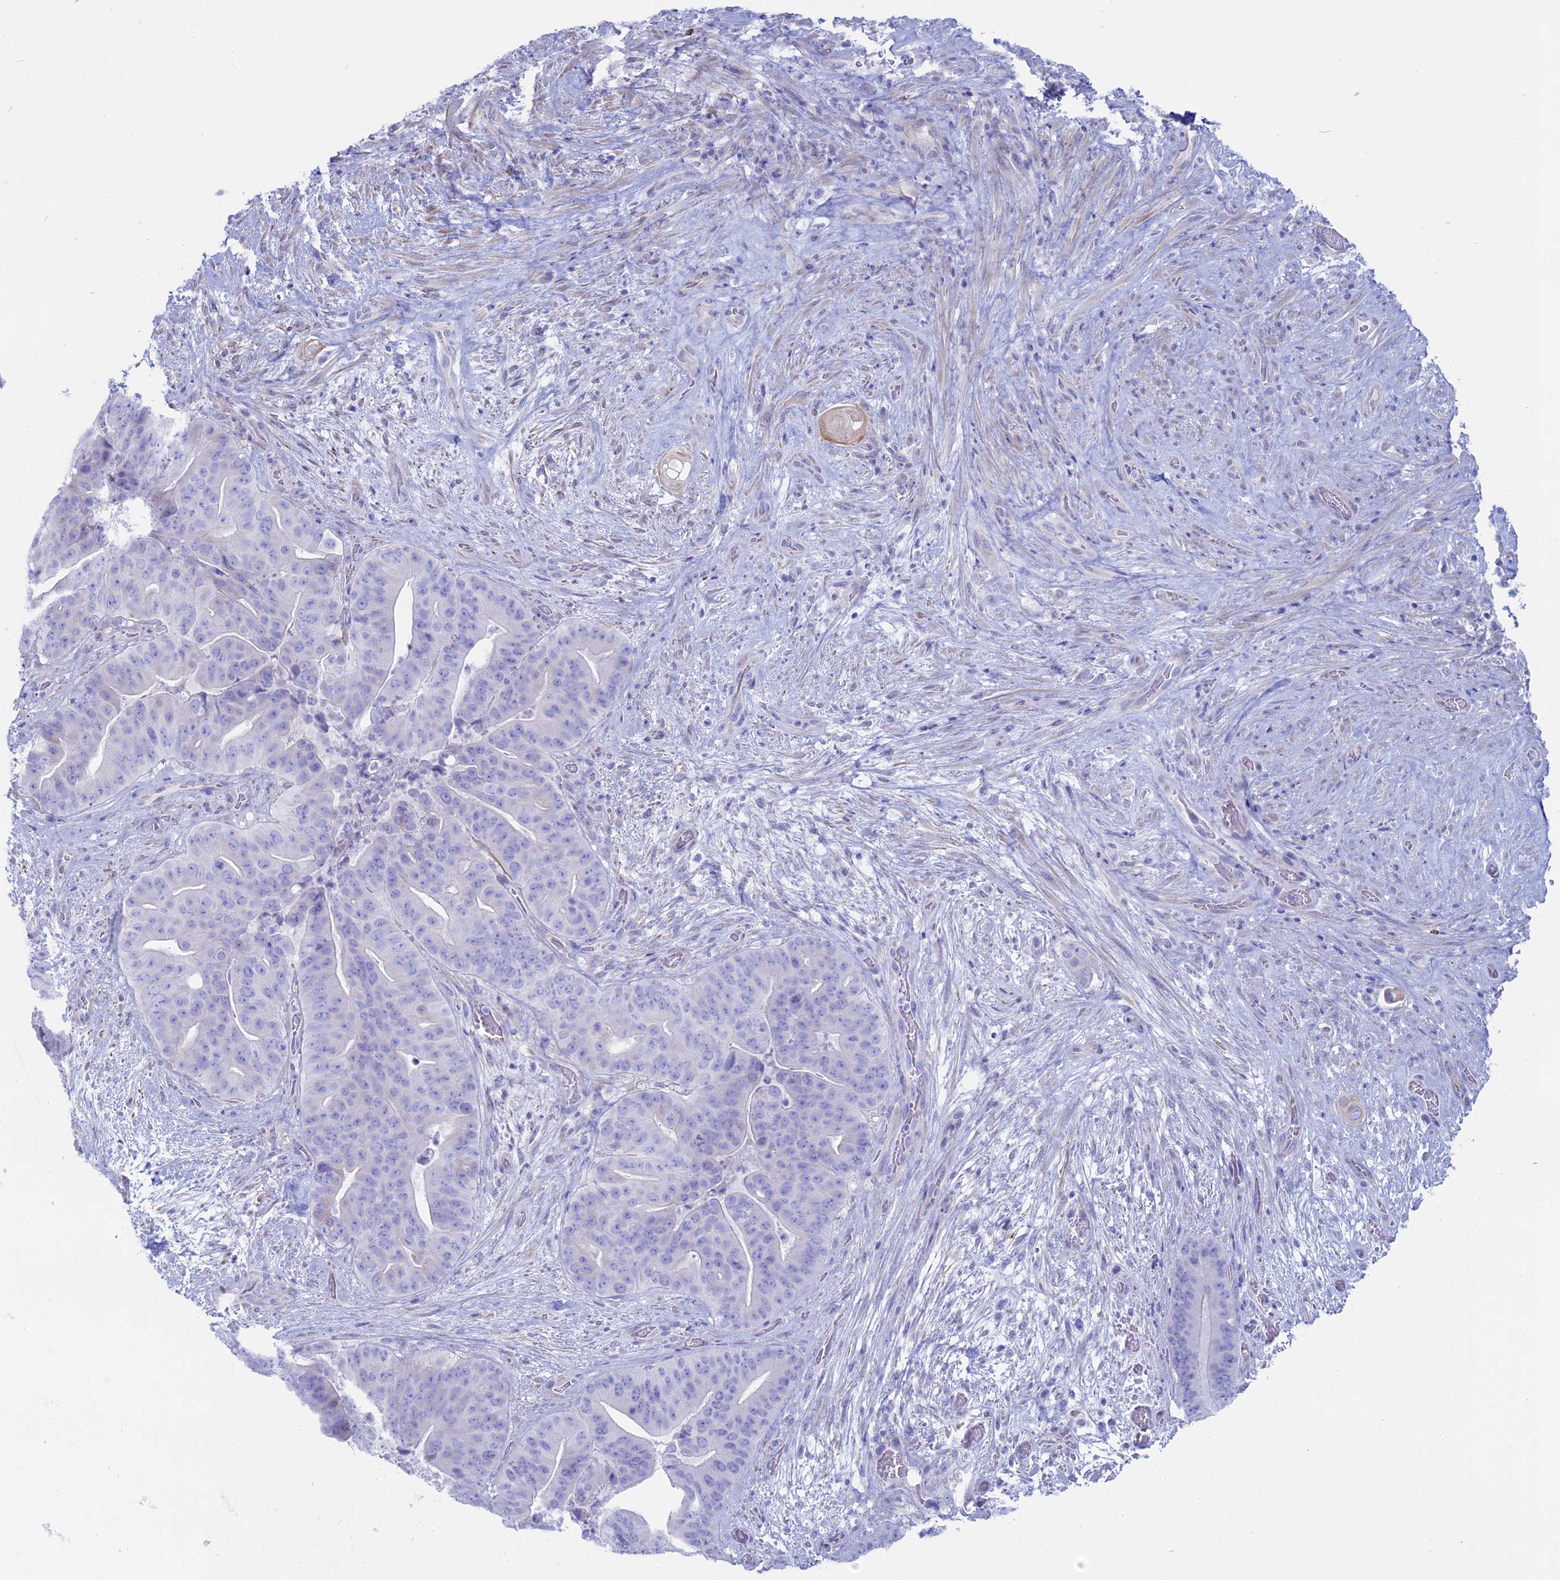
{"staining": {"intensity": "negative", "quantity": "none", "location": "none"}, "tissue": "pancreatic cancer", "cell_type": "Tumor cells", "image_type": "cancer", "snomed": [{"axis": "morphology", "description": "Adenocarcinoma, NOS"}, {"axis": "topography", "description": "Pancreas"}], "caption": "Image shows no significant protein staining in tumor cells of pancreatic cancer (adenocarcinoma). (DAB IHC with hematoxylin counter stain).", "gene": "OR2AE1", "patient": {"sex": "female", "age": 77}}